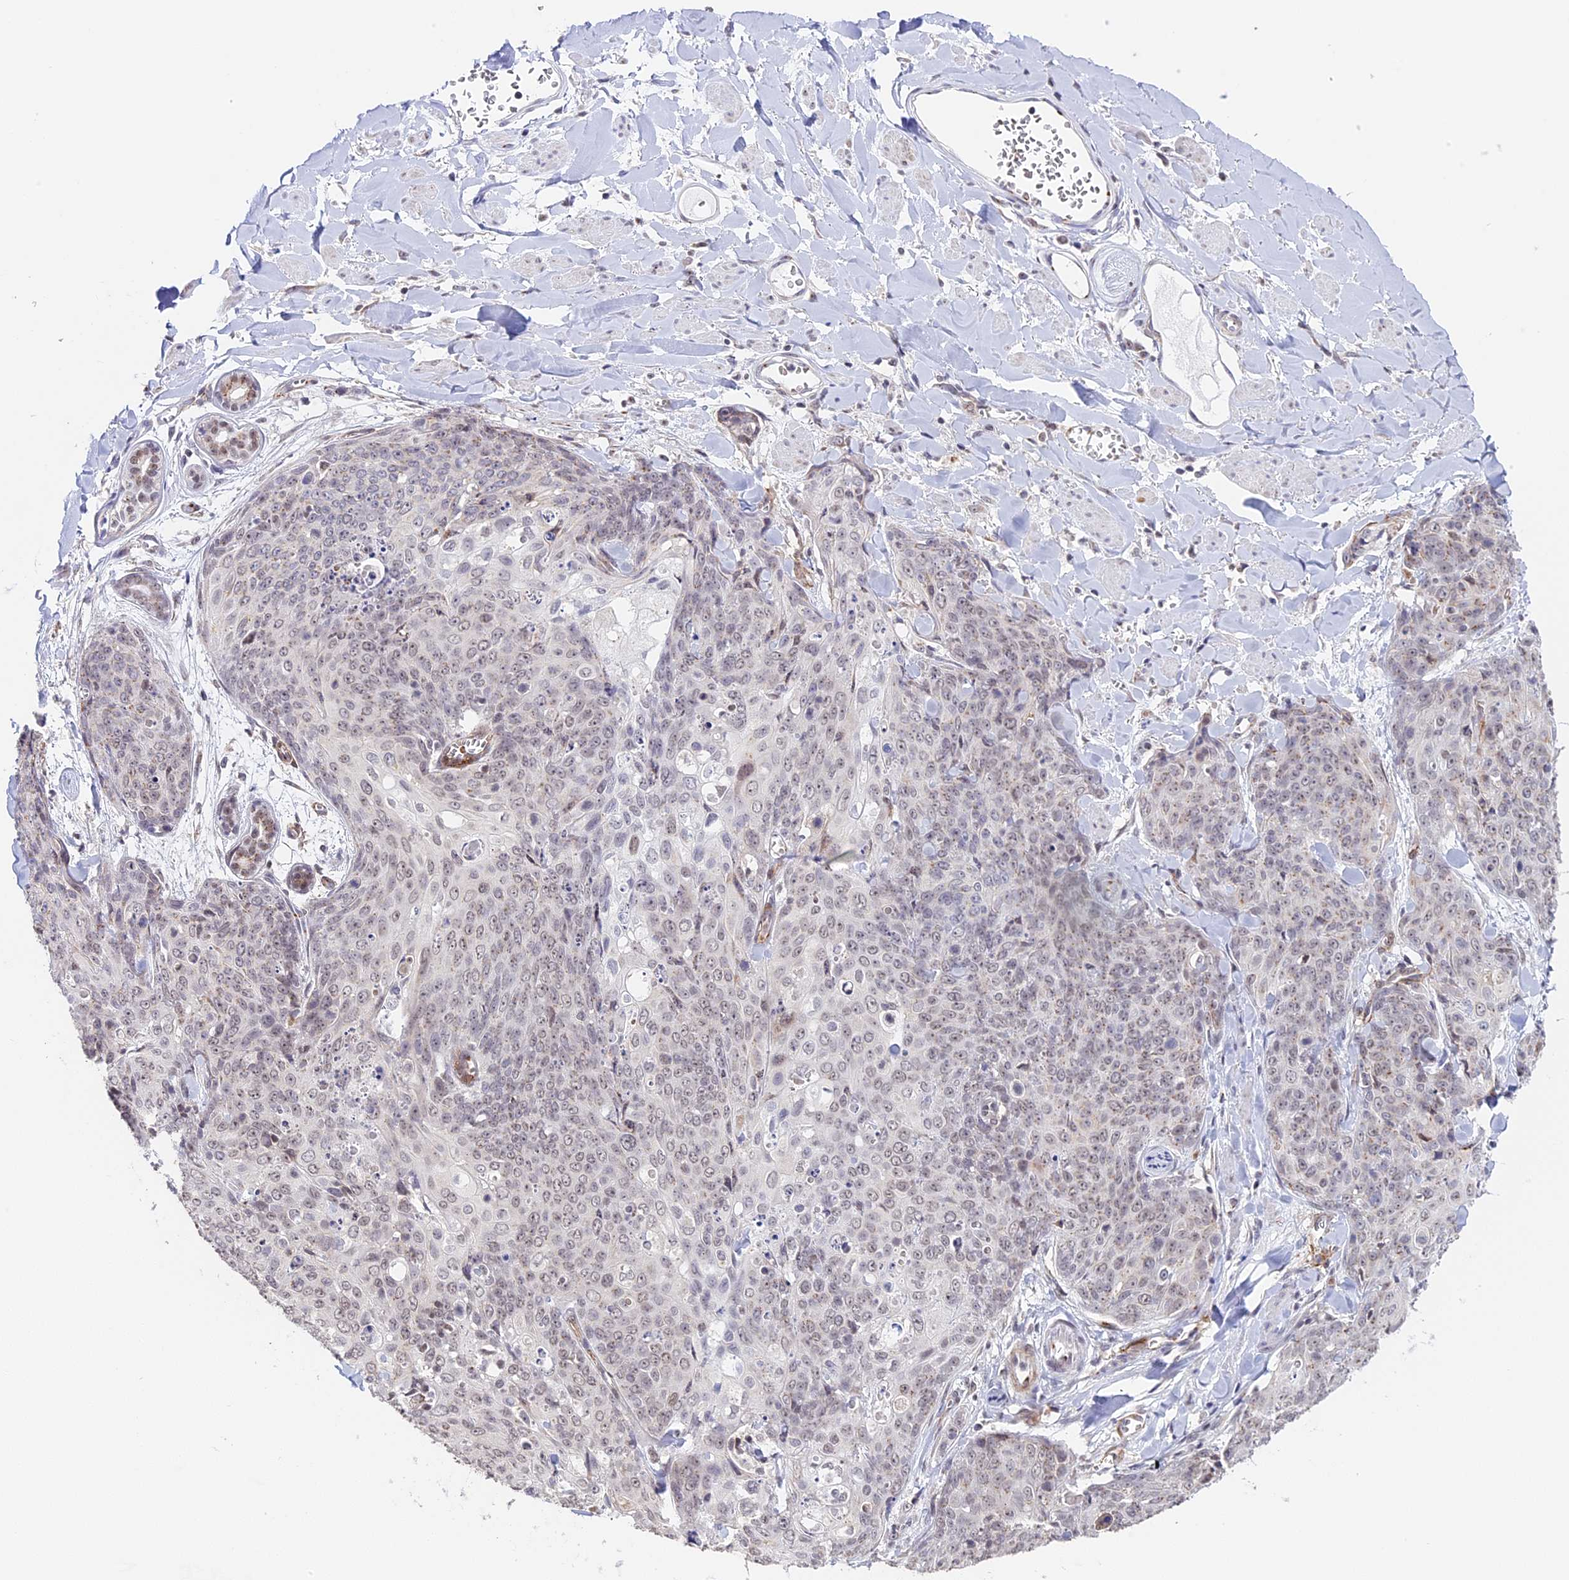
{"staining": {"intensity": "weak", "quantity": "<25%", "location": "nuclear"}, "tissue": "skin cancer", "cell_type": "Tumor cells", "image_type": "cancer", "snomed": [{"axis": "morphology", "description": "Squamous cell carcinoma, NOS"}, {"axis": "topography", "description": "Skin"}, {"axis": "topography", "description": "Vulva"}], "caption": "Skin cancer was stained to show a protein in brown. There is no significant expression in tumor cells.", "gene": "HEATR5B", "patient": {"sex": "female", "age": 85}}